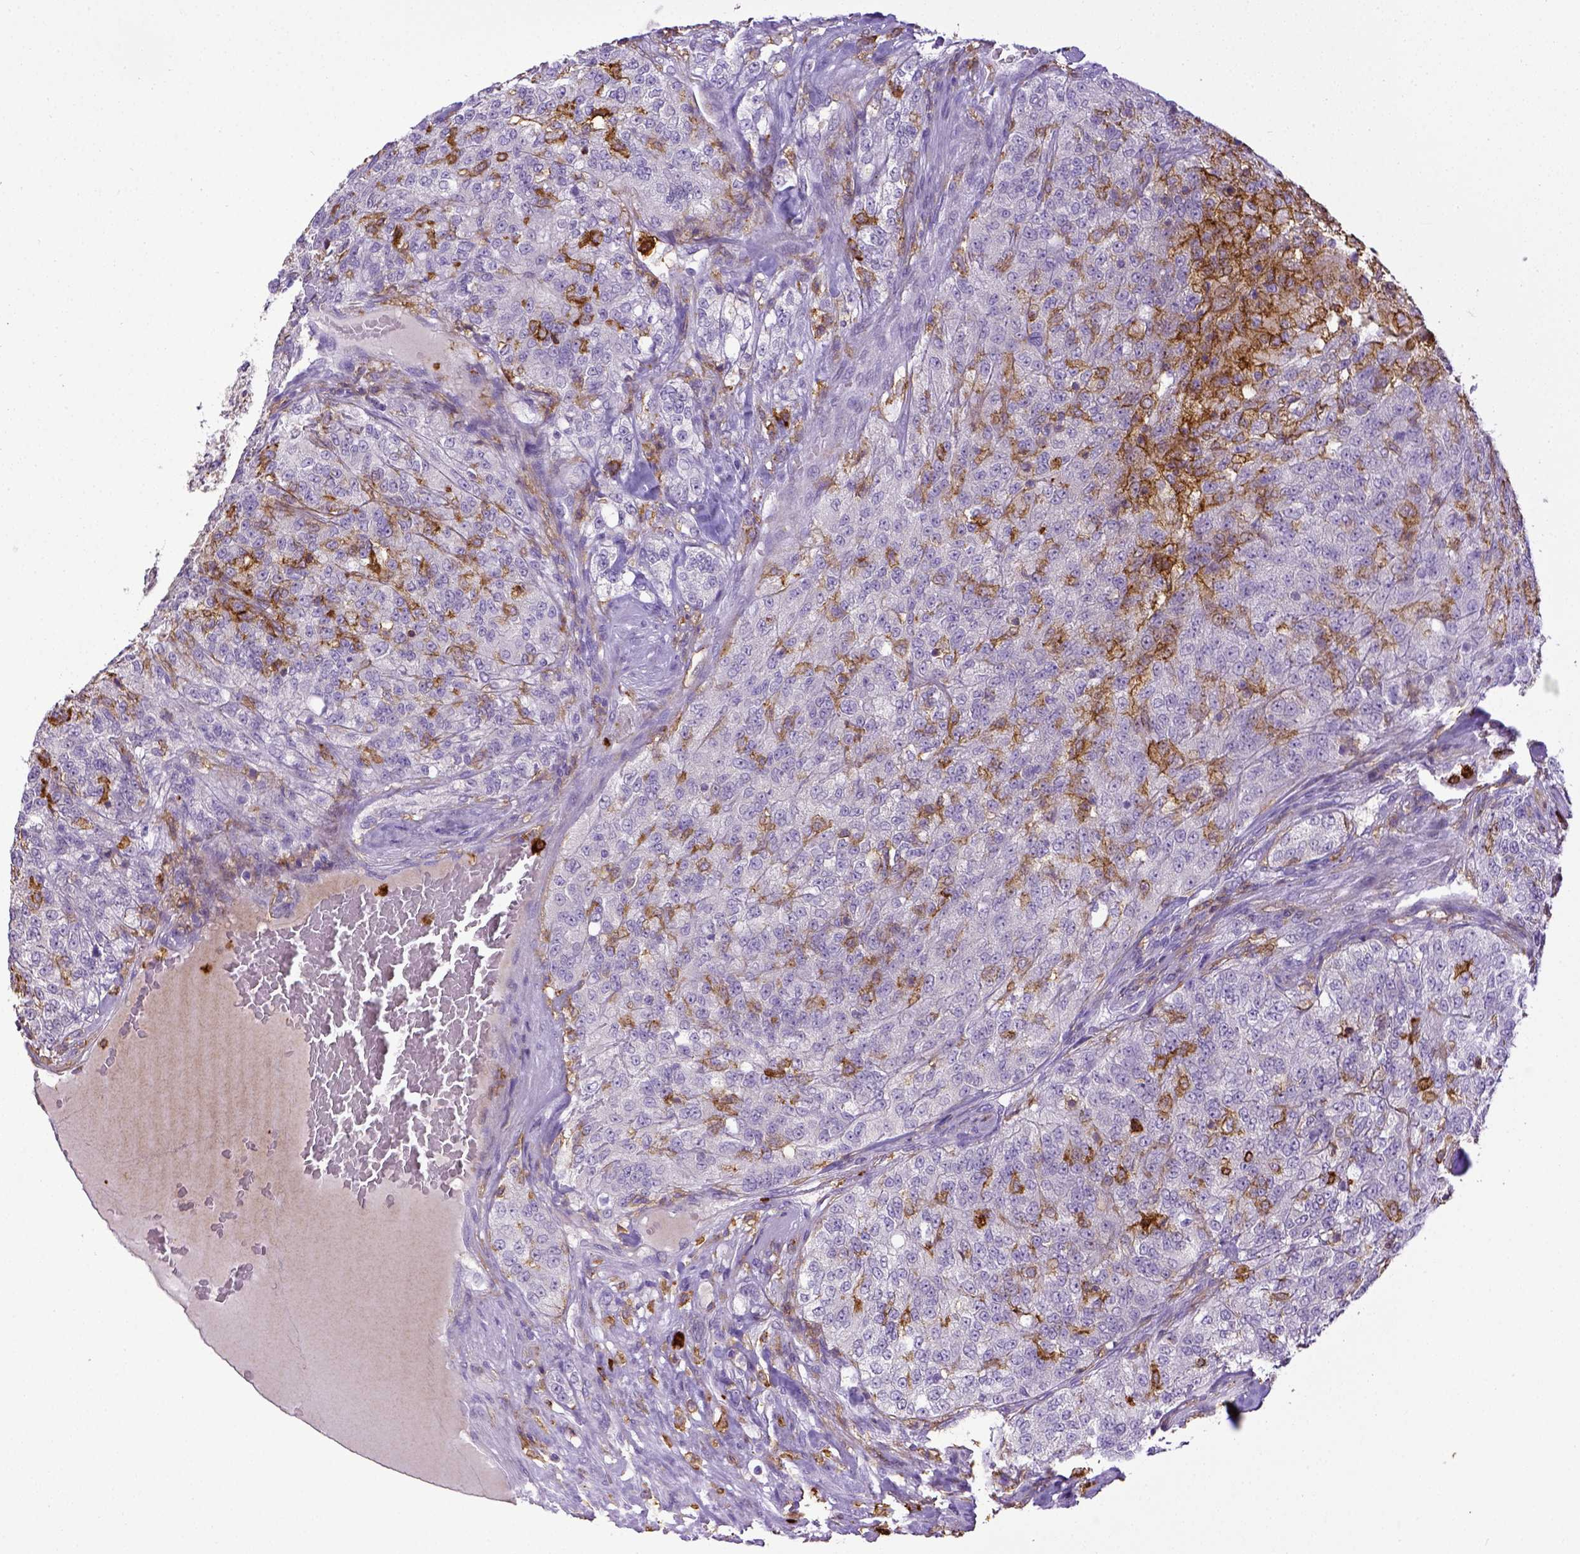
{"staining": {"intensity": "negative", "quantity": "none", "location": "none"}, "tissue": "renal cancer", "cell_type": "Tumor cells", "image_type": "cancer", "snomed": [{"axis": "morphology", "description": "Adenocarcinoma, NOS"}, {"axis": "topography", "description": "Kidney"}], "caption": "Immunohistochemical staining of renal adenocarcinoma displays no significant expression in tumor cells.", "gene": "ITGAM", "patient": {"sex": "female", "age": 63}}